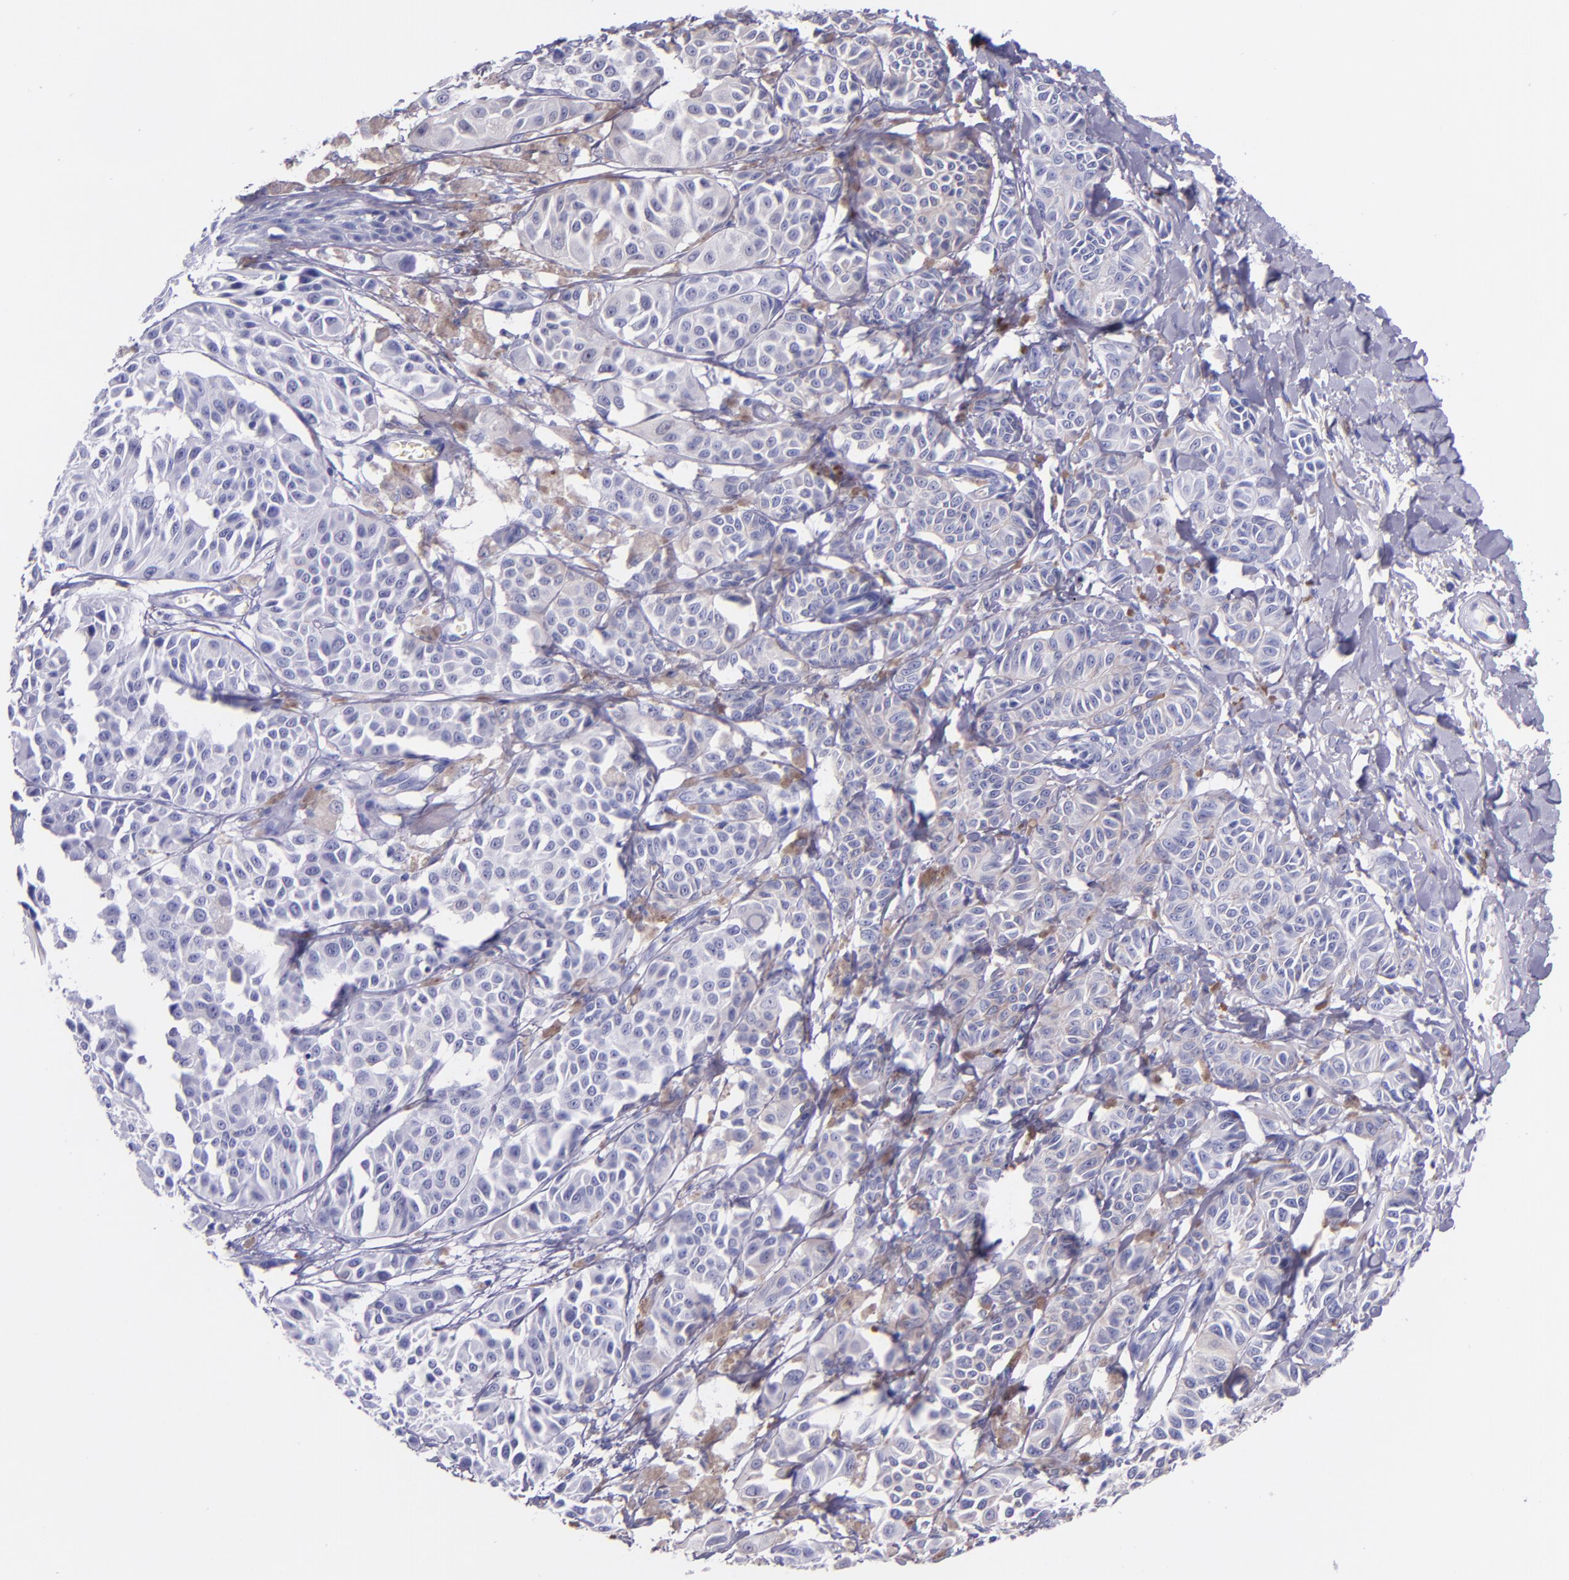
{"staining": {"intensity": "negative", "quantity": "none", "location": "none"}, "tissue": "melanoma", "cell_type": "Tumor cells", "image_type": "cancer", "snomed": [{"axis": "morphology", "description": "Malignant melanoma, NOS"}, {"axis": "topography", "description": "Skin"}], "caption": "An immunohistochemistry (IHC) photomicrograph of melanoma is shown. There is no staining in tumor cells of melanoma. Brightfield microscopy of immunohistochemistry stained with DAB (3,3'-diaminobenzidine) (brown) and hematoxylin (blue), captured at high magnification.", "gene": "MBP", "patient": {"sex": "male", "age": 76}}